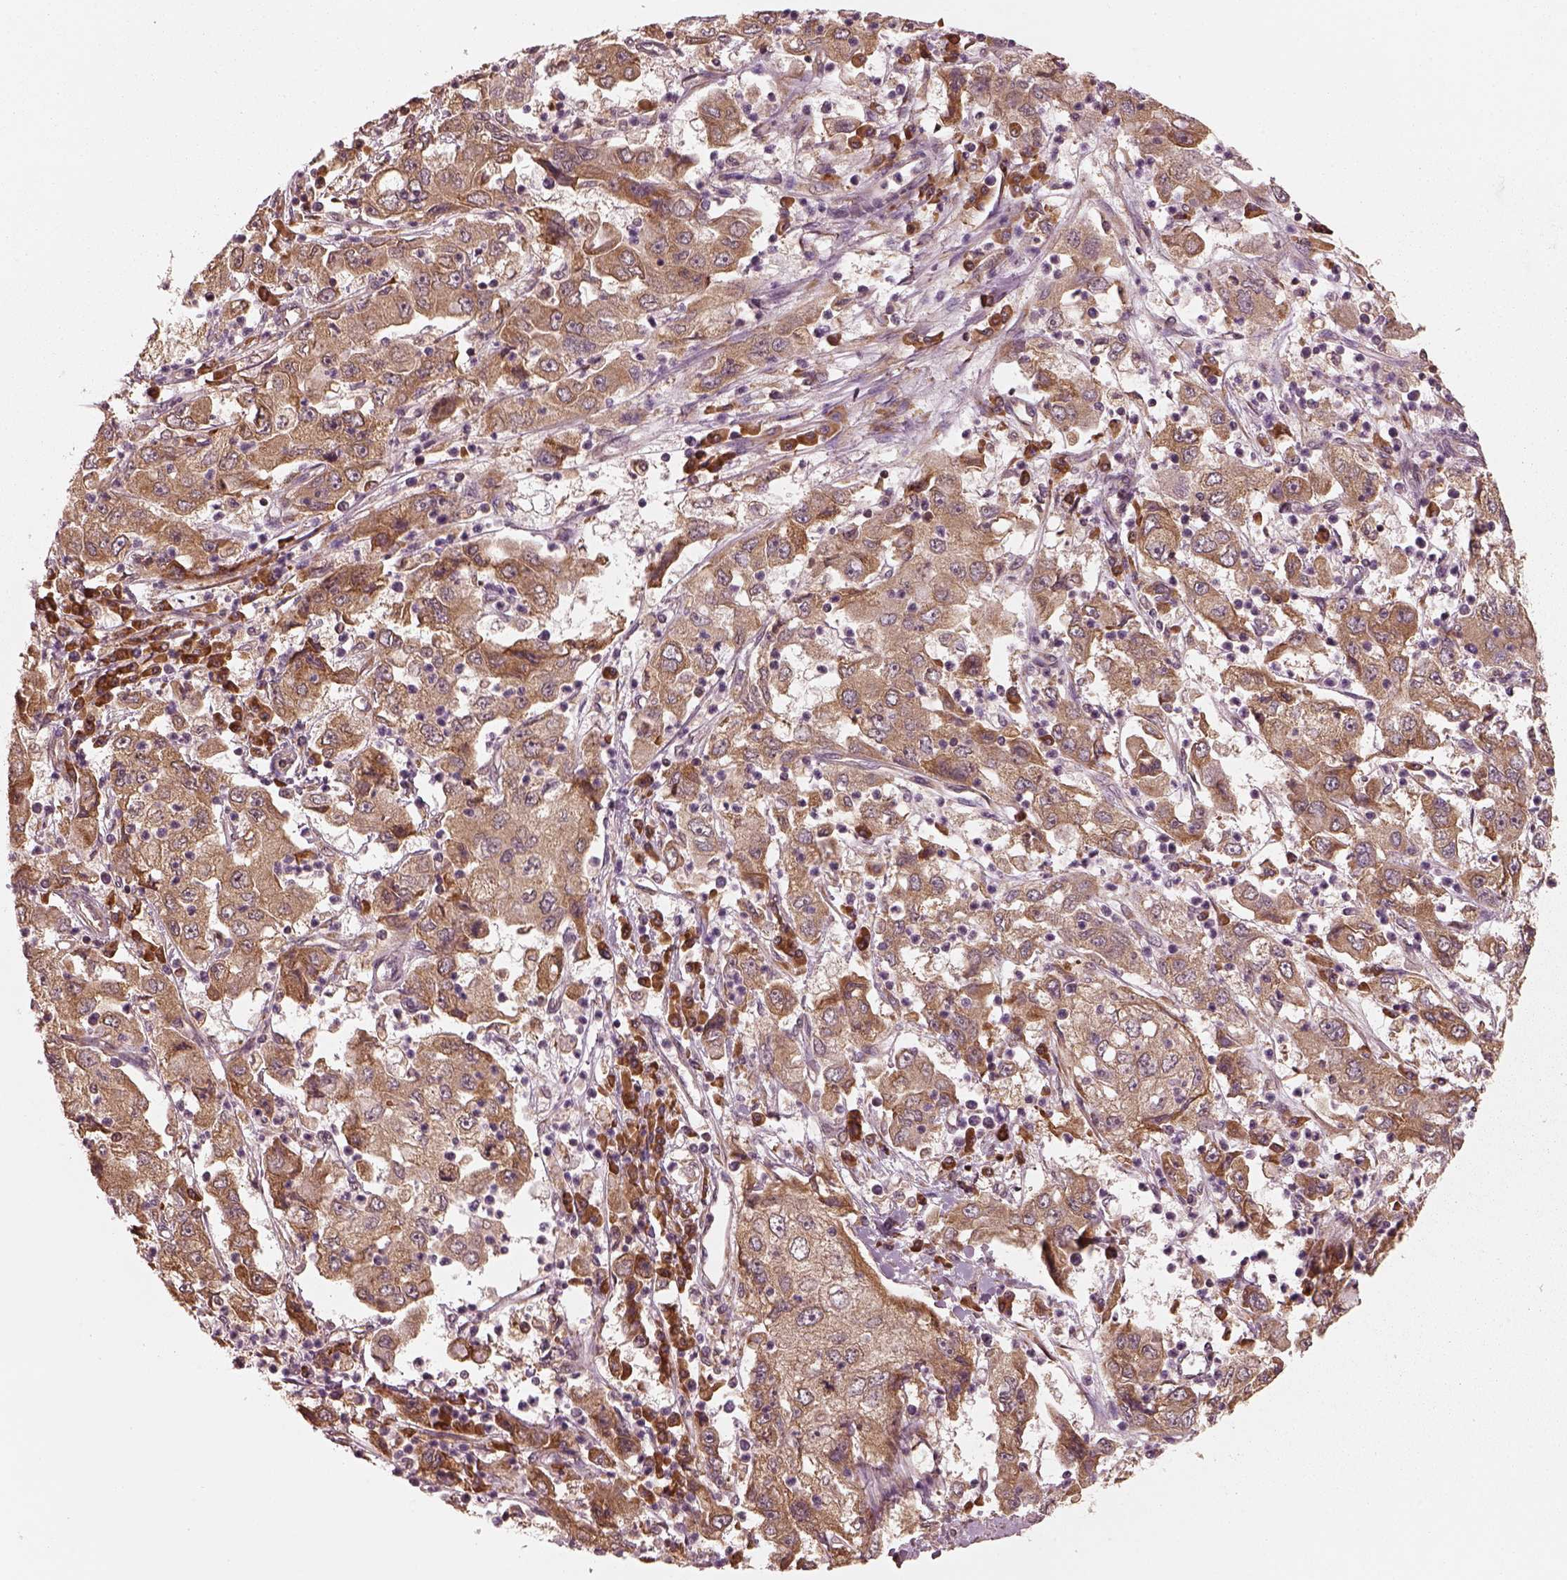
{"staining": {"intensity": "weak", "quantity": ">75%", "location": "cytoplasmic/membranous"}, "tissue": "cervical cancer", "cell_type": "Tumor cells", "image_type": "cancer", "snomed": [{"axis": "morphology", "description": "Squamous cell carcinoma, NOS"}, {"axis": "topography", "description": "Cervix"}], "caption": "The immunohistochemical stain highlights weak cytoplasmic/membranous positivity in tumor cells of cervical cancer (squamous cell carcinoma) tissue.", "gene": "RPS5", "patient": {"sex": "female", "age": 36}}